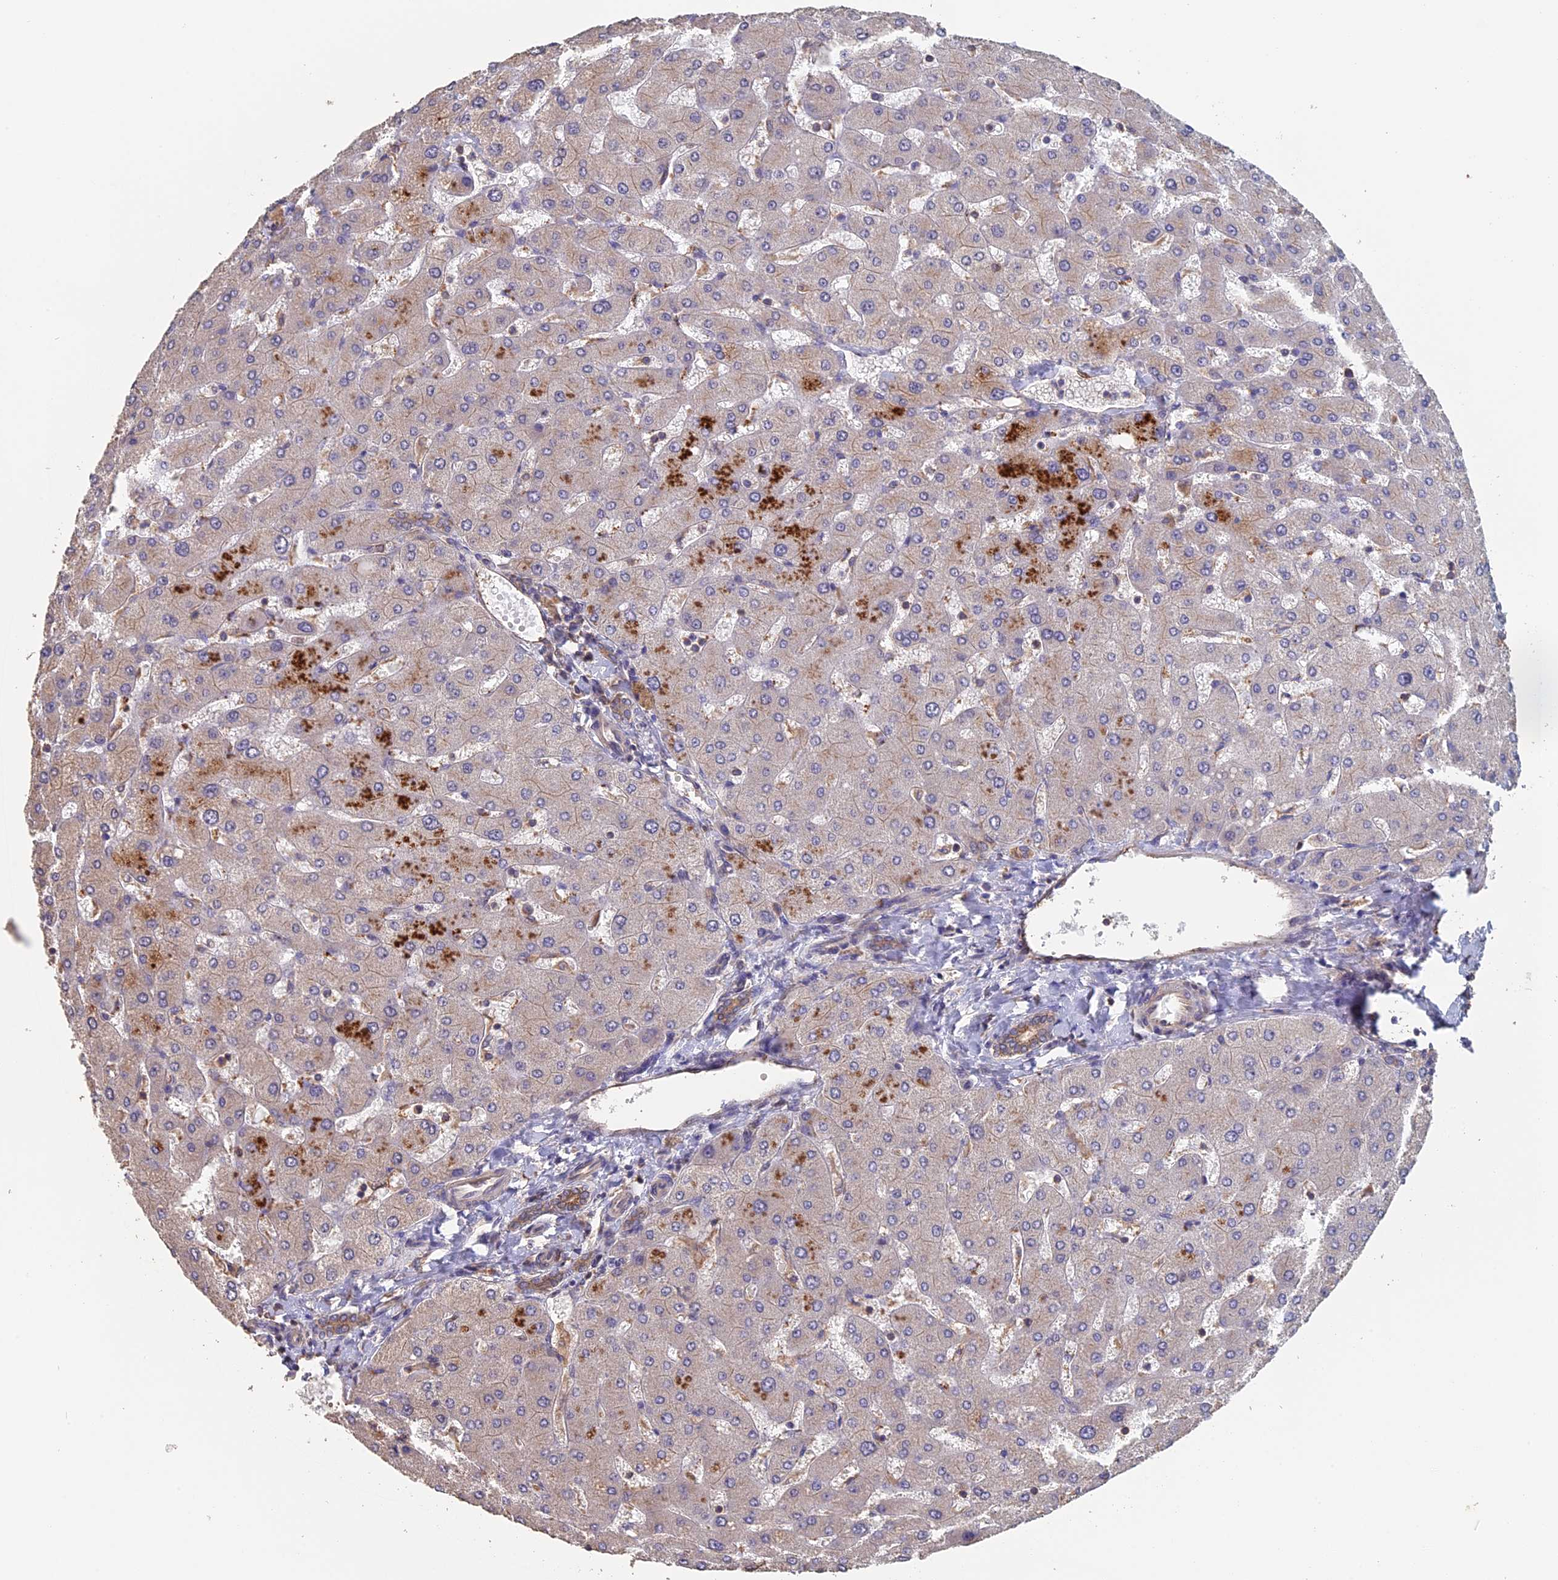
{"staining": {"intensity": "moderate", "quantity": ">75%", "location": "cytoplasmic/membranous"}, "tissue": "liver", "cell_type": "Cholangiocytes", "image_type": "normal", "snomed": [{"axis": "morphology", "description": "Normal tissue, NOS"}, {"axis": "topography", "description": "Liver"}], "caption": "Immunohistochemical staining of unremarkable liver exhibits >75% levels of moderate cytoplasmic/membranous protein staining in about >75% of cholangiocytes.", "gene": "PIGQ", "patient": {"sex": "male", "age": 55}}